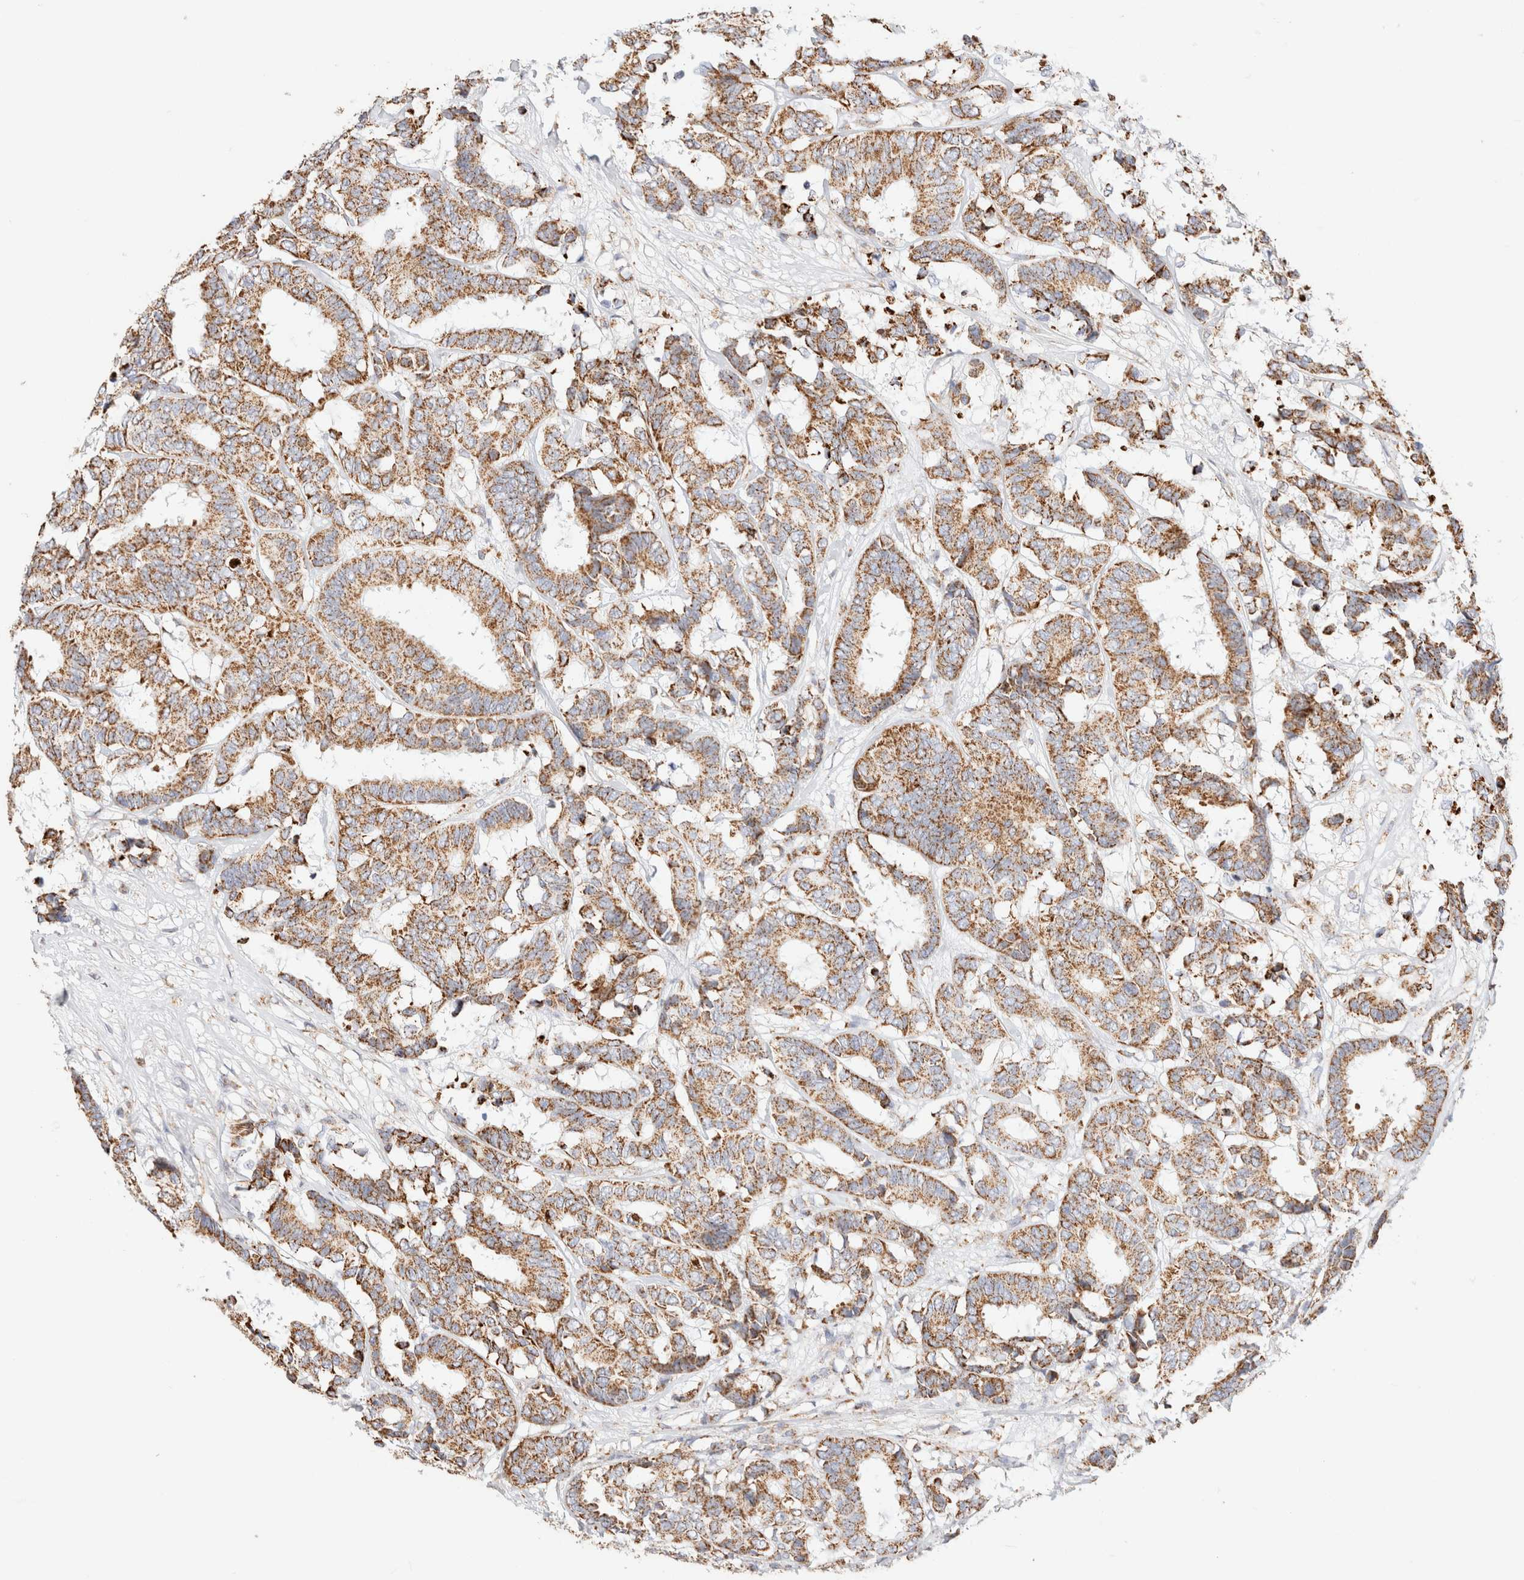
{"staining": {"intensity": "moderate", "quantity": ">75%", "location": "cytoplasmic/membranous"}, "tissue": "breast cancer", "cell_type": "Tumor cells", "image_type": "cancer", "snomed": [{"axis": "morphology", "description": "Duct carcinoma"}, {"axis": "topography", "description": "Breast"}], "caption": "This is a histology image of immunohistochemistry (IHC) staining of breast cancer, which shows moderate positivity in the cytoplasmic/membranous of tumor cells.", "gene": "PHB2", "patient": {"sex": "female", "age": 87}}